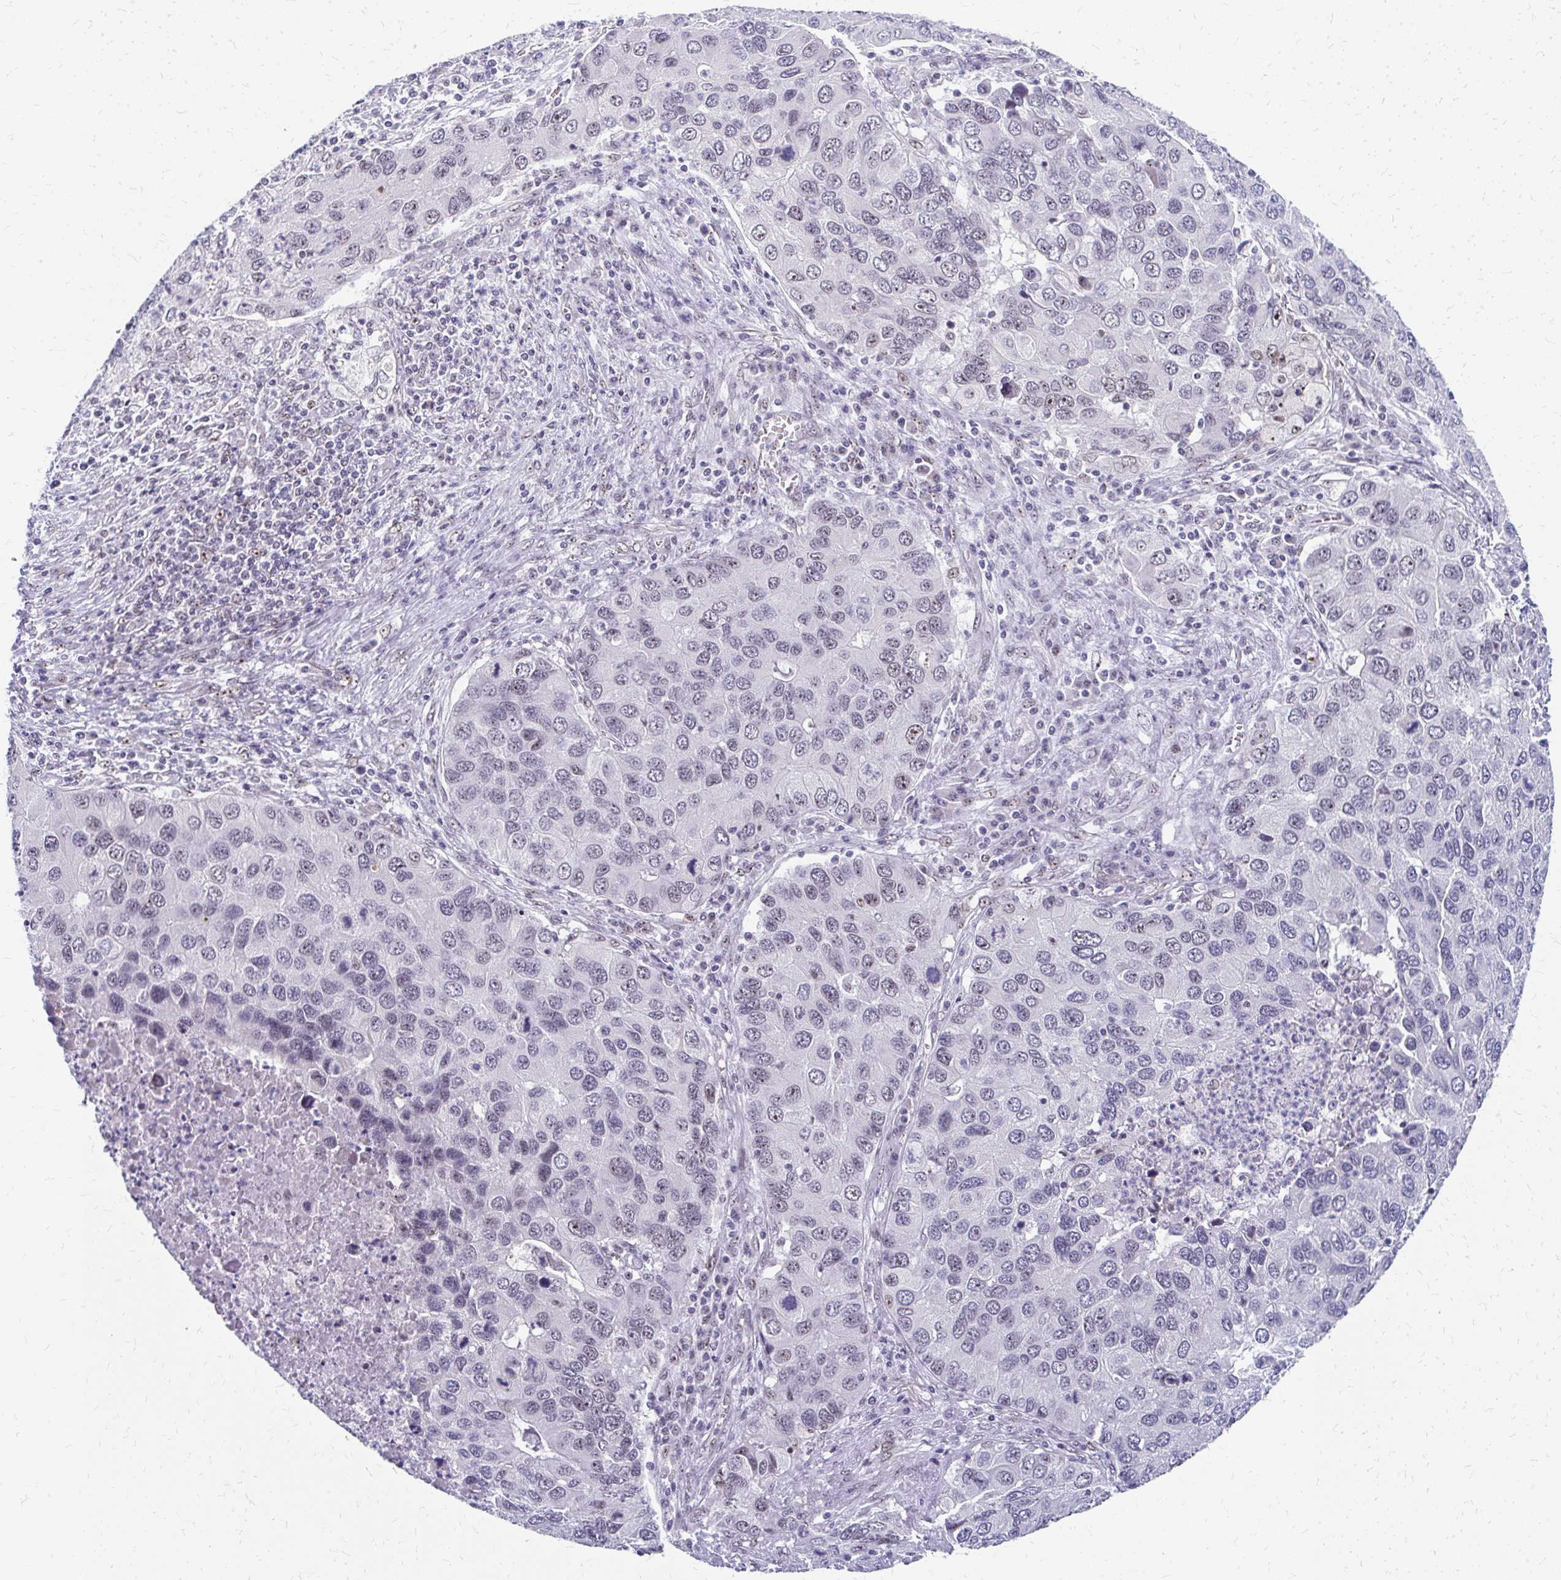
{"staining": {"intensity": "moderate", "quantity": "25%-75%", "location": "nuclear"}, "tissue": "lung cancer", "cell_type": "Tumor cells", "image_type": "cancer", "snomed": [{"axis": "morphology", "description": "Aneuploidy"}, {"axis": "morphology", "description": "Adenocarcinoma, NOS"}, {"axis": "topography", "description": "Lymph node"}, {"axis": "topography", "description": "Lung"}], "caption": "Protein expression analysis of human lung cancer reveals moderate nuclear staining in approximately 25%-75% of tumor cells.", "gene": "GTF2H1", "patient": {"sex": "female", "age": 74}}